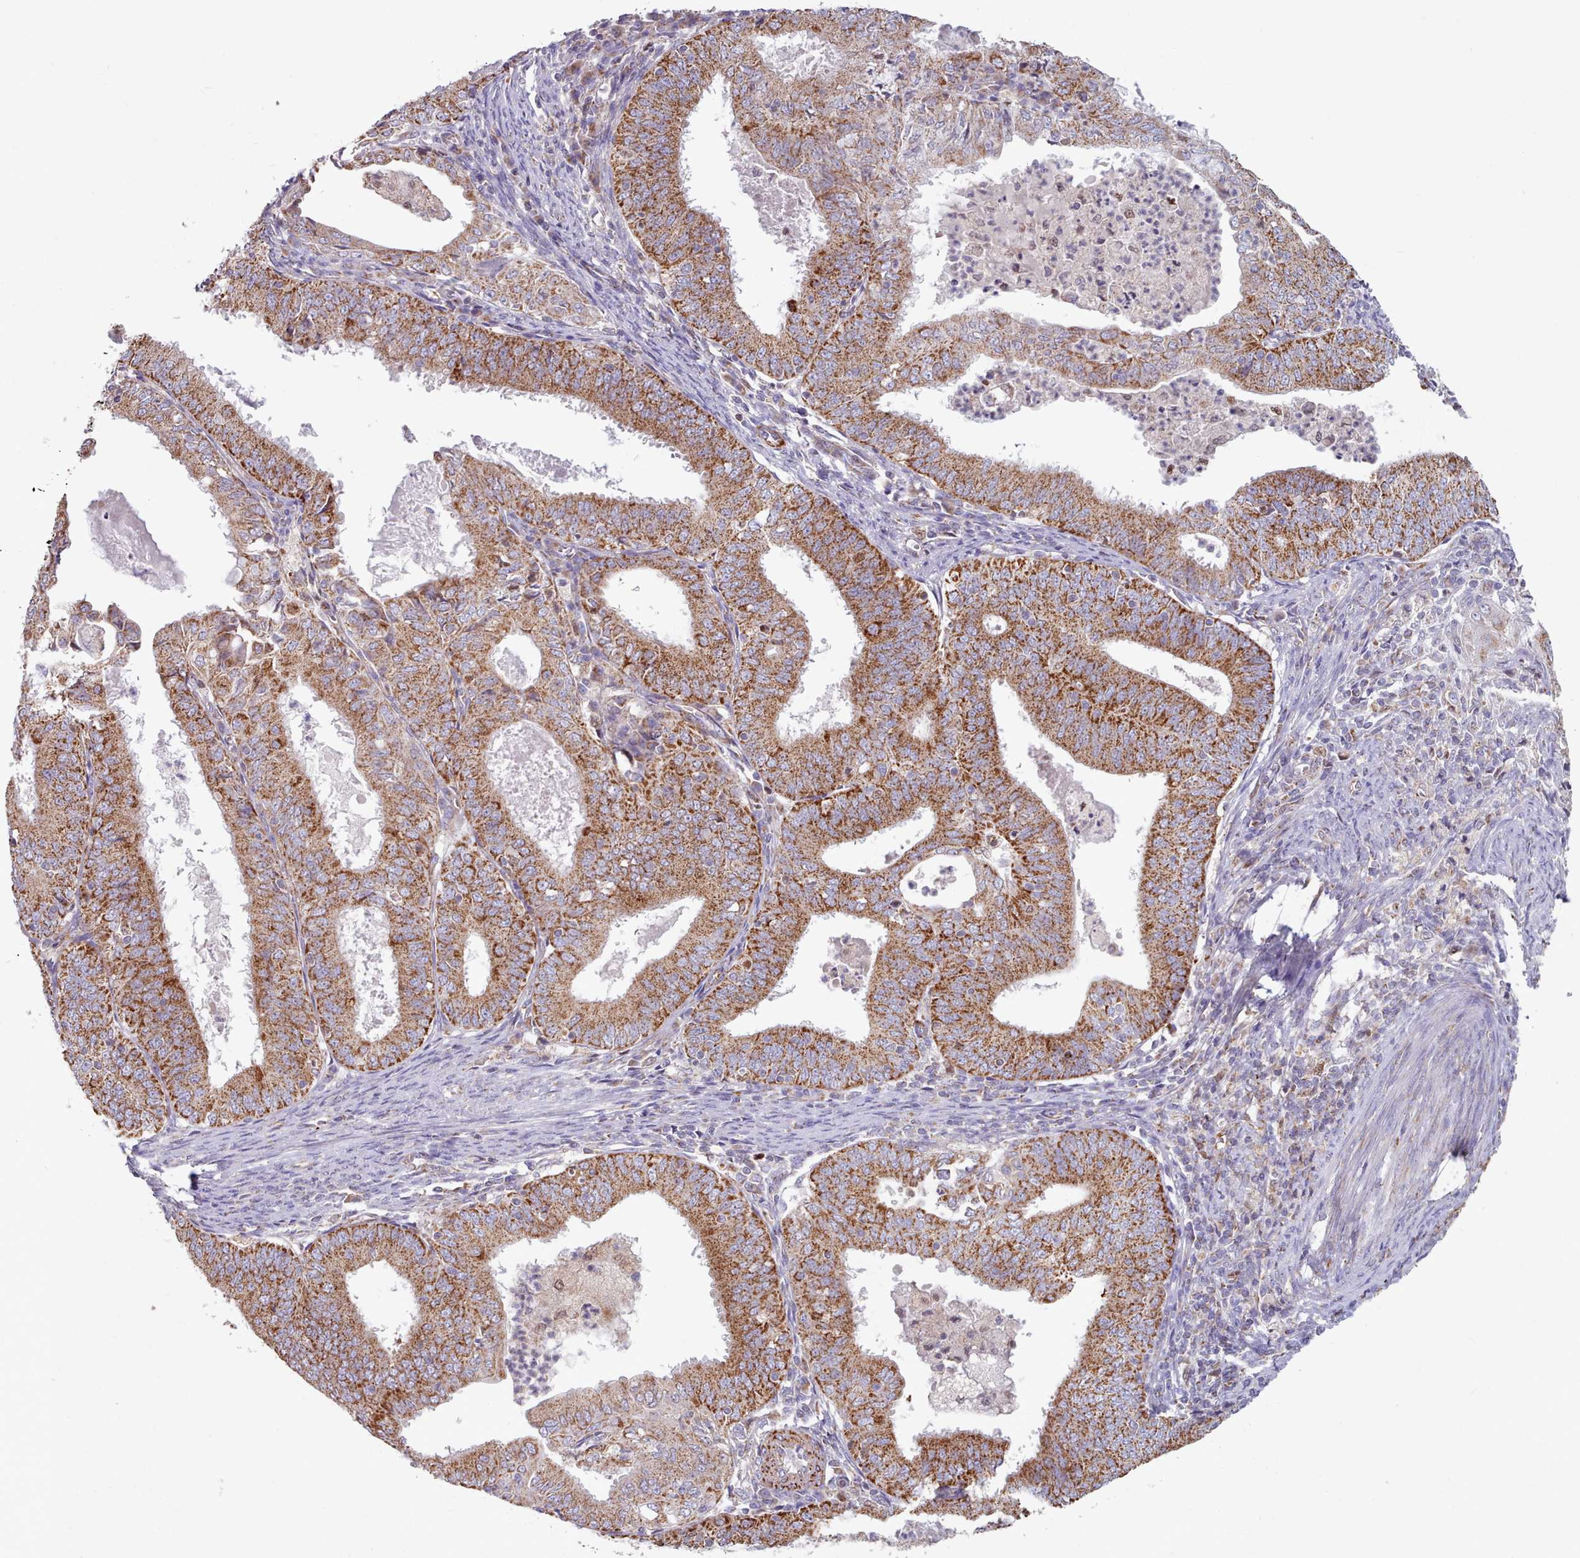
{"staining": {"intensity": "moderate", "quantity": ">75%", "location": "cytoplasmic/membranous"}, "tissue": "endometrial cancer", "cell_type": "Tumor cells", "image_type": "cancer", "snomed": [{"axis": "morphology", "description": "Adenocarcinoma, NOS"}, {"axis": "topography", "description": "Endometrium"}], "caption": "High-magnification brightfield microscopy of adenocarcinoma (endometrial) stained with DAB (3,3'-diaminobenzidine) (brown) and counterstained with hematoxylin (blue). tumor cells exhibit moderate cytoplasmic/membranous expression is seen in about>75% of cells. The staining was performed using DAB to visualize the protein expression in brown, while the nuclei were stained in blue with hematoxylin (Magnification: 20x).", "gene": "HSDL2", "patient": {"sex": "female", "age": 57}}